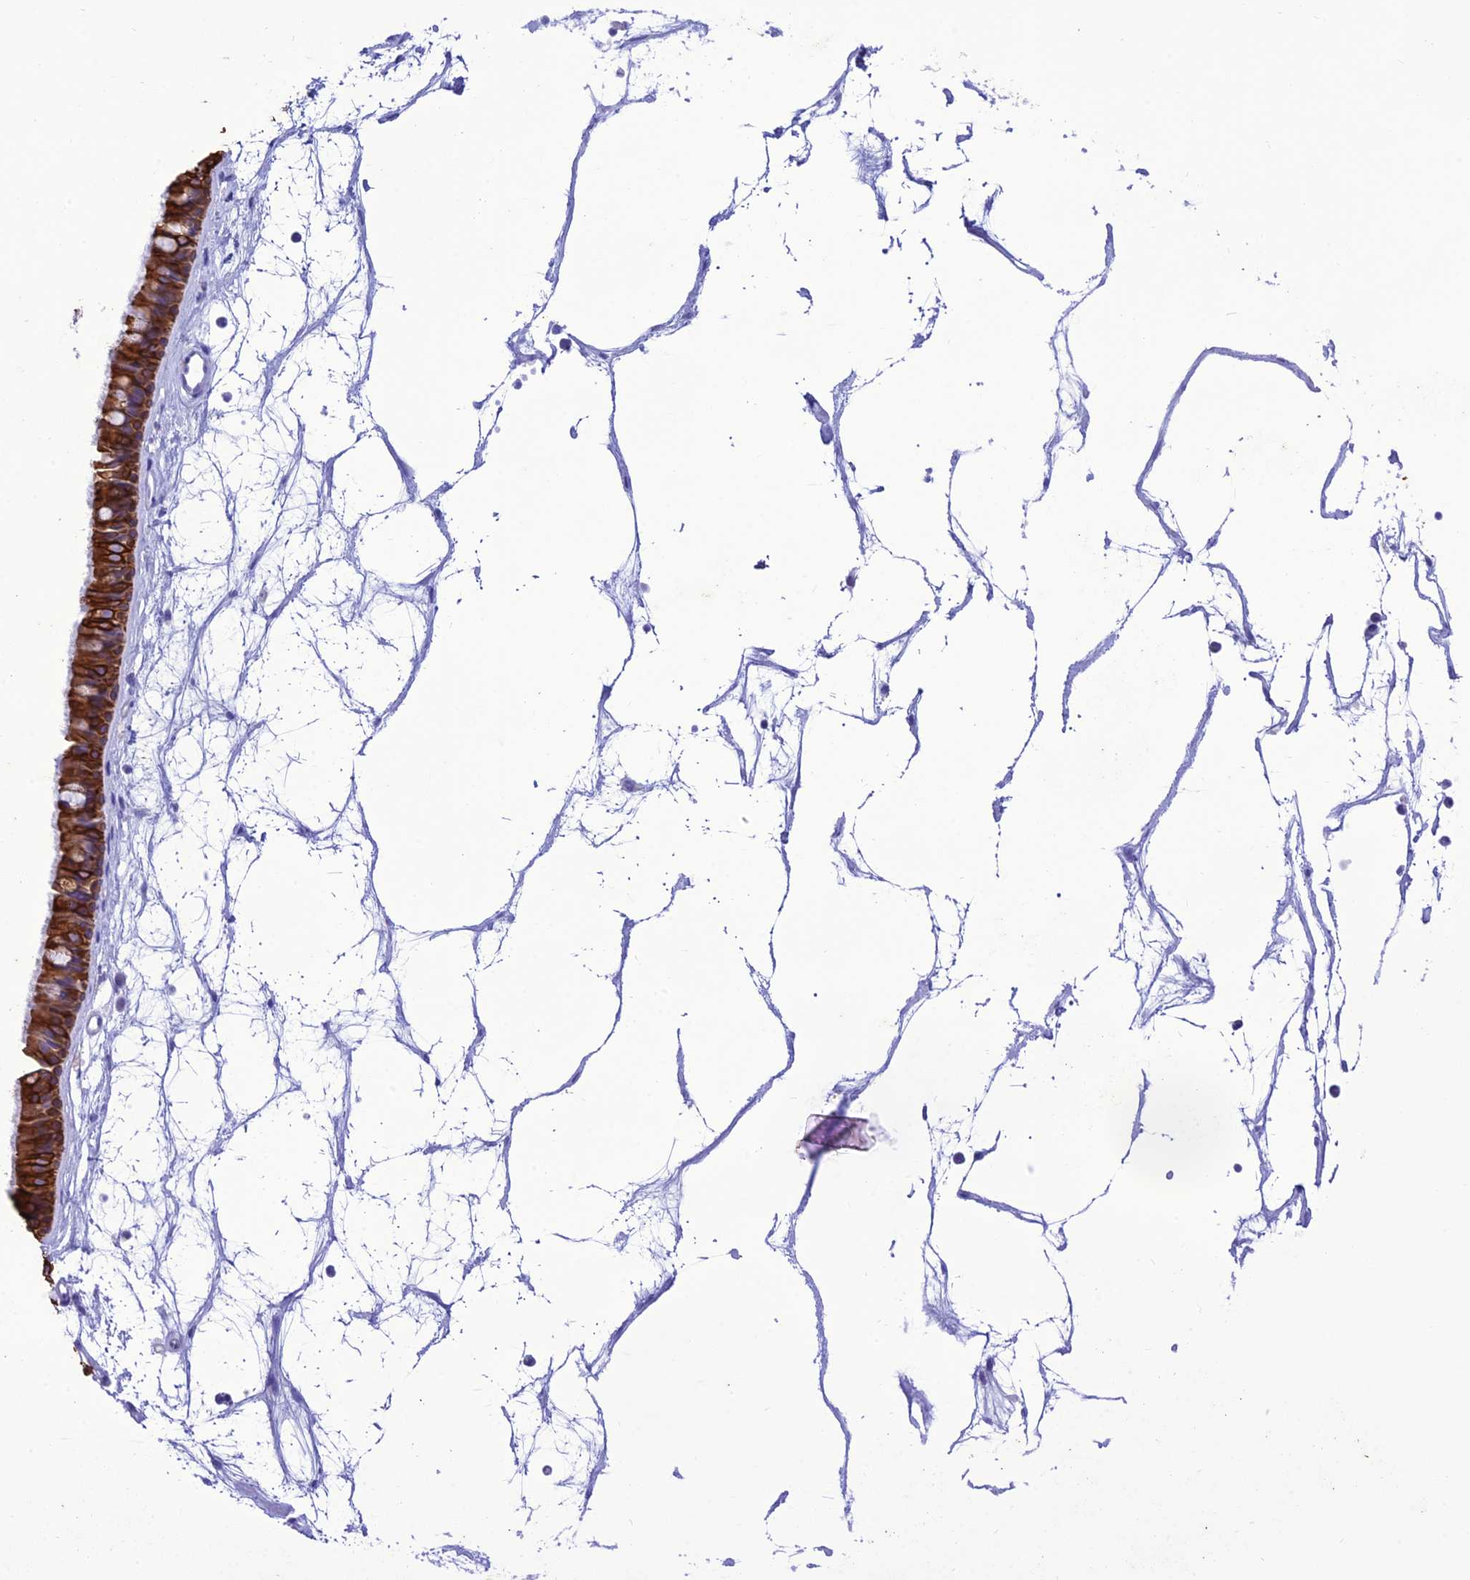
{"staining": {"intensity": "strong", "quantity": ">75%", "location": "cytoplasmic/membranous"}, "tissue": "nasopharynx", "cell_type": "Respiratory epithelial cells", "image_type": "normal", "snomed": [{"axis": "morphology", "description": "Normal tissue, NOS"}, {"axis": "topography", "description": "Nasopharynx"}], "caption": "DAB (3,3'-diaminobenzidine) immunohistochemical staining of unremarkable human nasopharynx displays strong cytoplasmic/membranous protein staining in approximately >75% of respiratory epithelial cells.", "gene": "VPS52", "patient": {"sex": "male", "age": 64}}